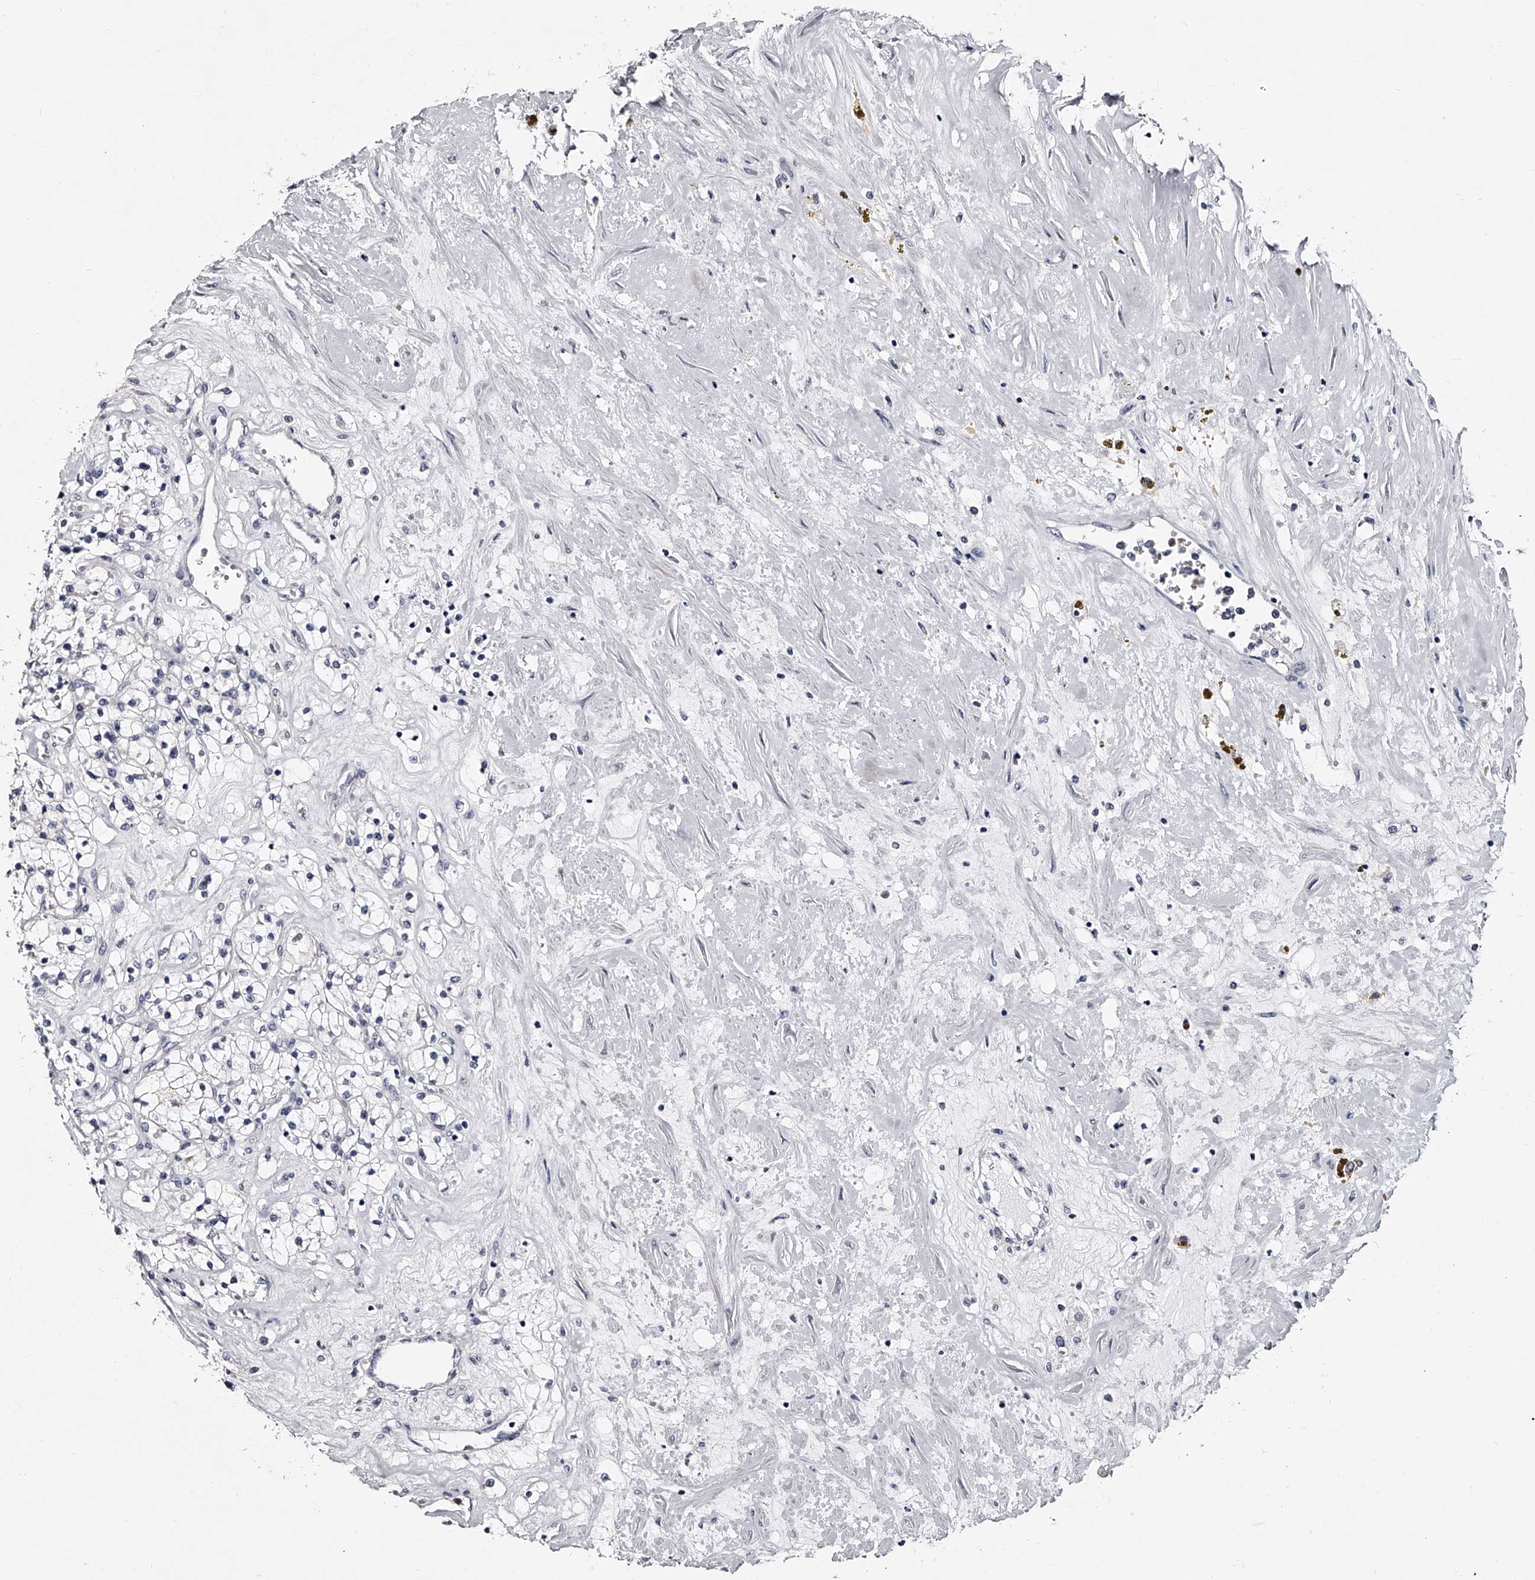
{"staining": {"intensity": "negative", "quantity": "none", "location": "none"}, "tissue": "renal cancer", "cell_type": "Tumor cells", "image_type": "cancer", "snomed": [{"axis": "morphology", "description": "Normal tissue, NOS"}, {"axis": "morphology", "description": "Adenocarcinoma, NOS"}, {"axis": "topography", "description": "Kidney"}], "caption": "Protein analysis of renal adenocarcinoma exhibits no significant expression in tumor cells.", "gene": "GAPVD1", "patient": {"sex": "male", "age": 68}}